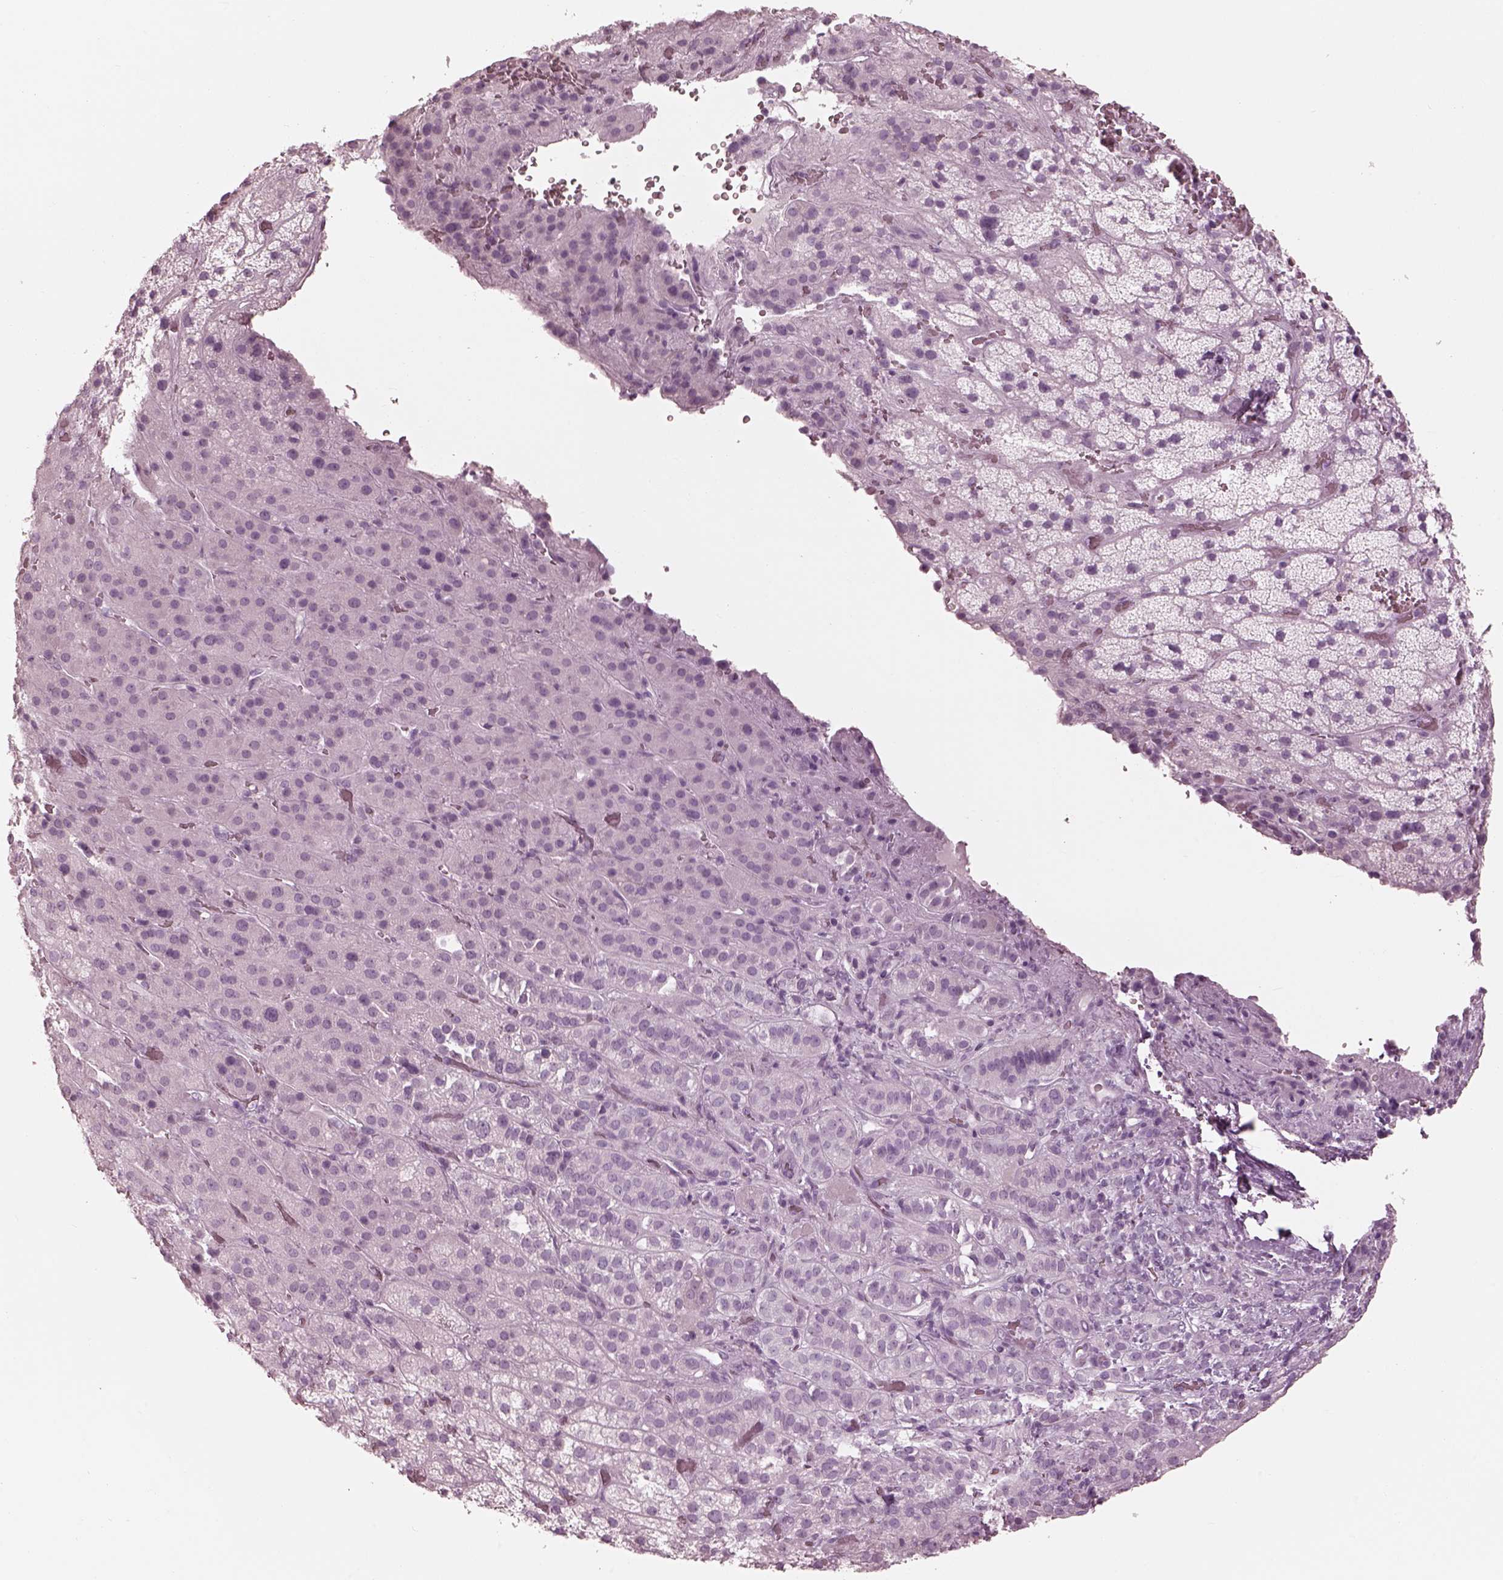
{"staining": {"intensity": "negative", "quantity": "none", "location": "none"}, "tissue": "adrenal gland", "cell_type": "Glandular cells", "image_type": "normal", "snomed": [{"axis": "morphology", "description": "Normal tissue, NOS"}, {"axis": "topography", "description": "Adrenal gland"}], "caption": "This is a photomicrograph of IHC staining of benign adrenal gland, which shows no expression in glandular cells.", "gene": "KRTAP24", "patient": {"sex": "male", "age": 57}}